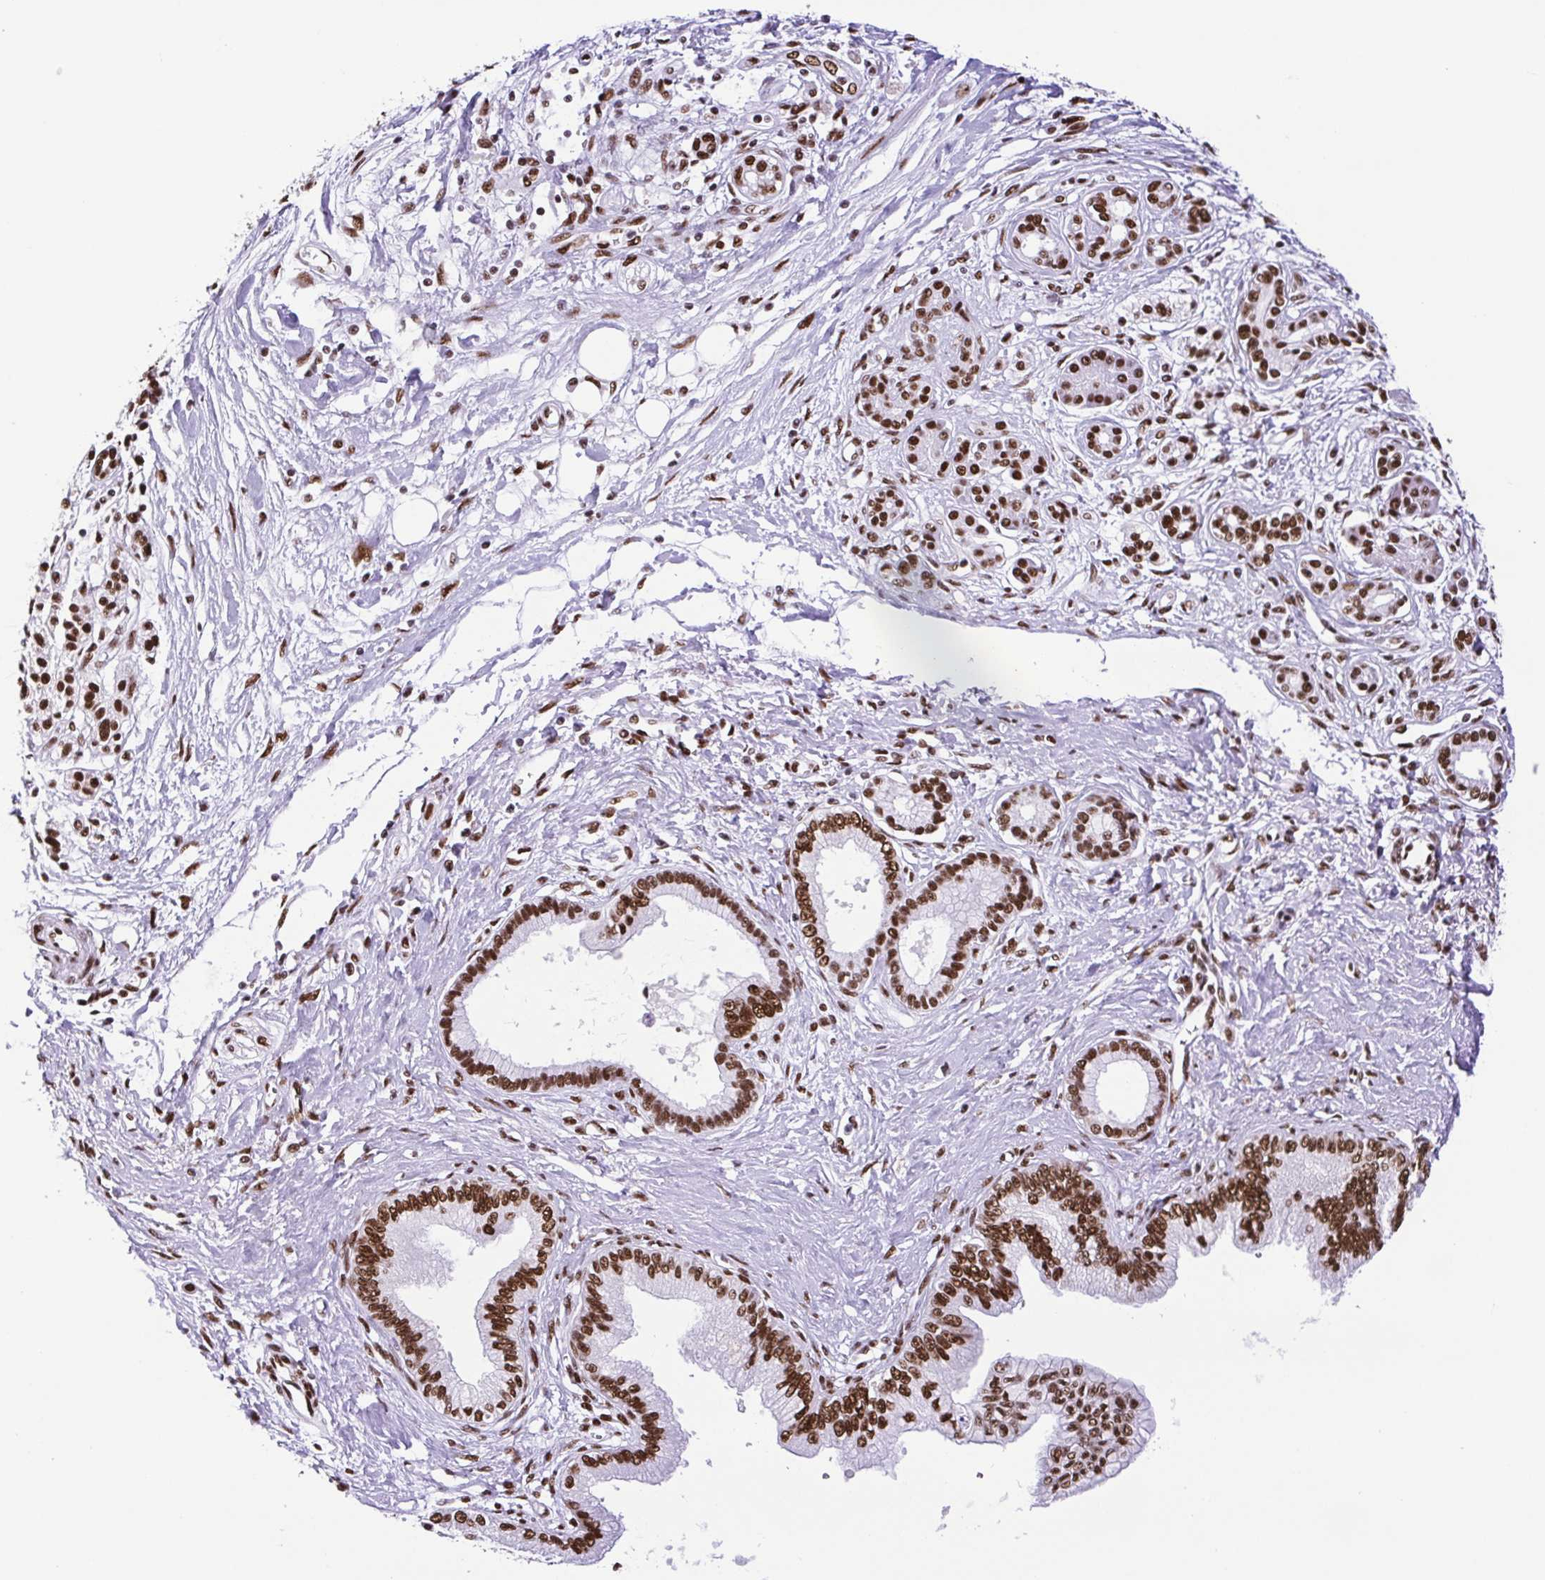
{"staining": {"intensity": "strong", "quantity": ">75%", "location": "nuclear"}, "tissue": "pancreatic cancer", "cell_type": "Tumor cells", "image_type": "cancer", "snomed": [{"axis": "morphology", "description": "Adenocarcinoma, NOS"}, {"axis": "topography", "description": "Pancreas"}], "caption": "Human pancreatic adenocarcinoma stained with a protein marker shows strong staining in tumor cells.", "gene": "TRIM28", "patient": {"sex": "female", "age": 77}}